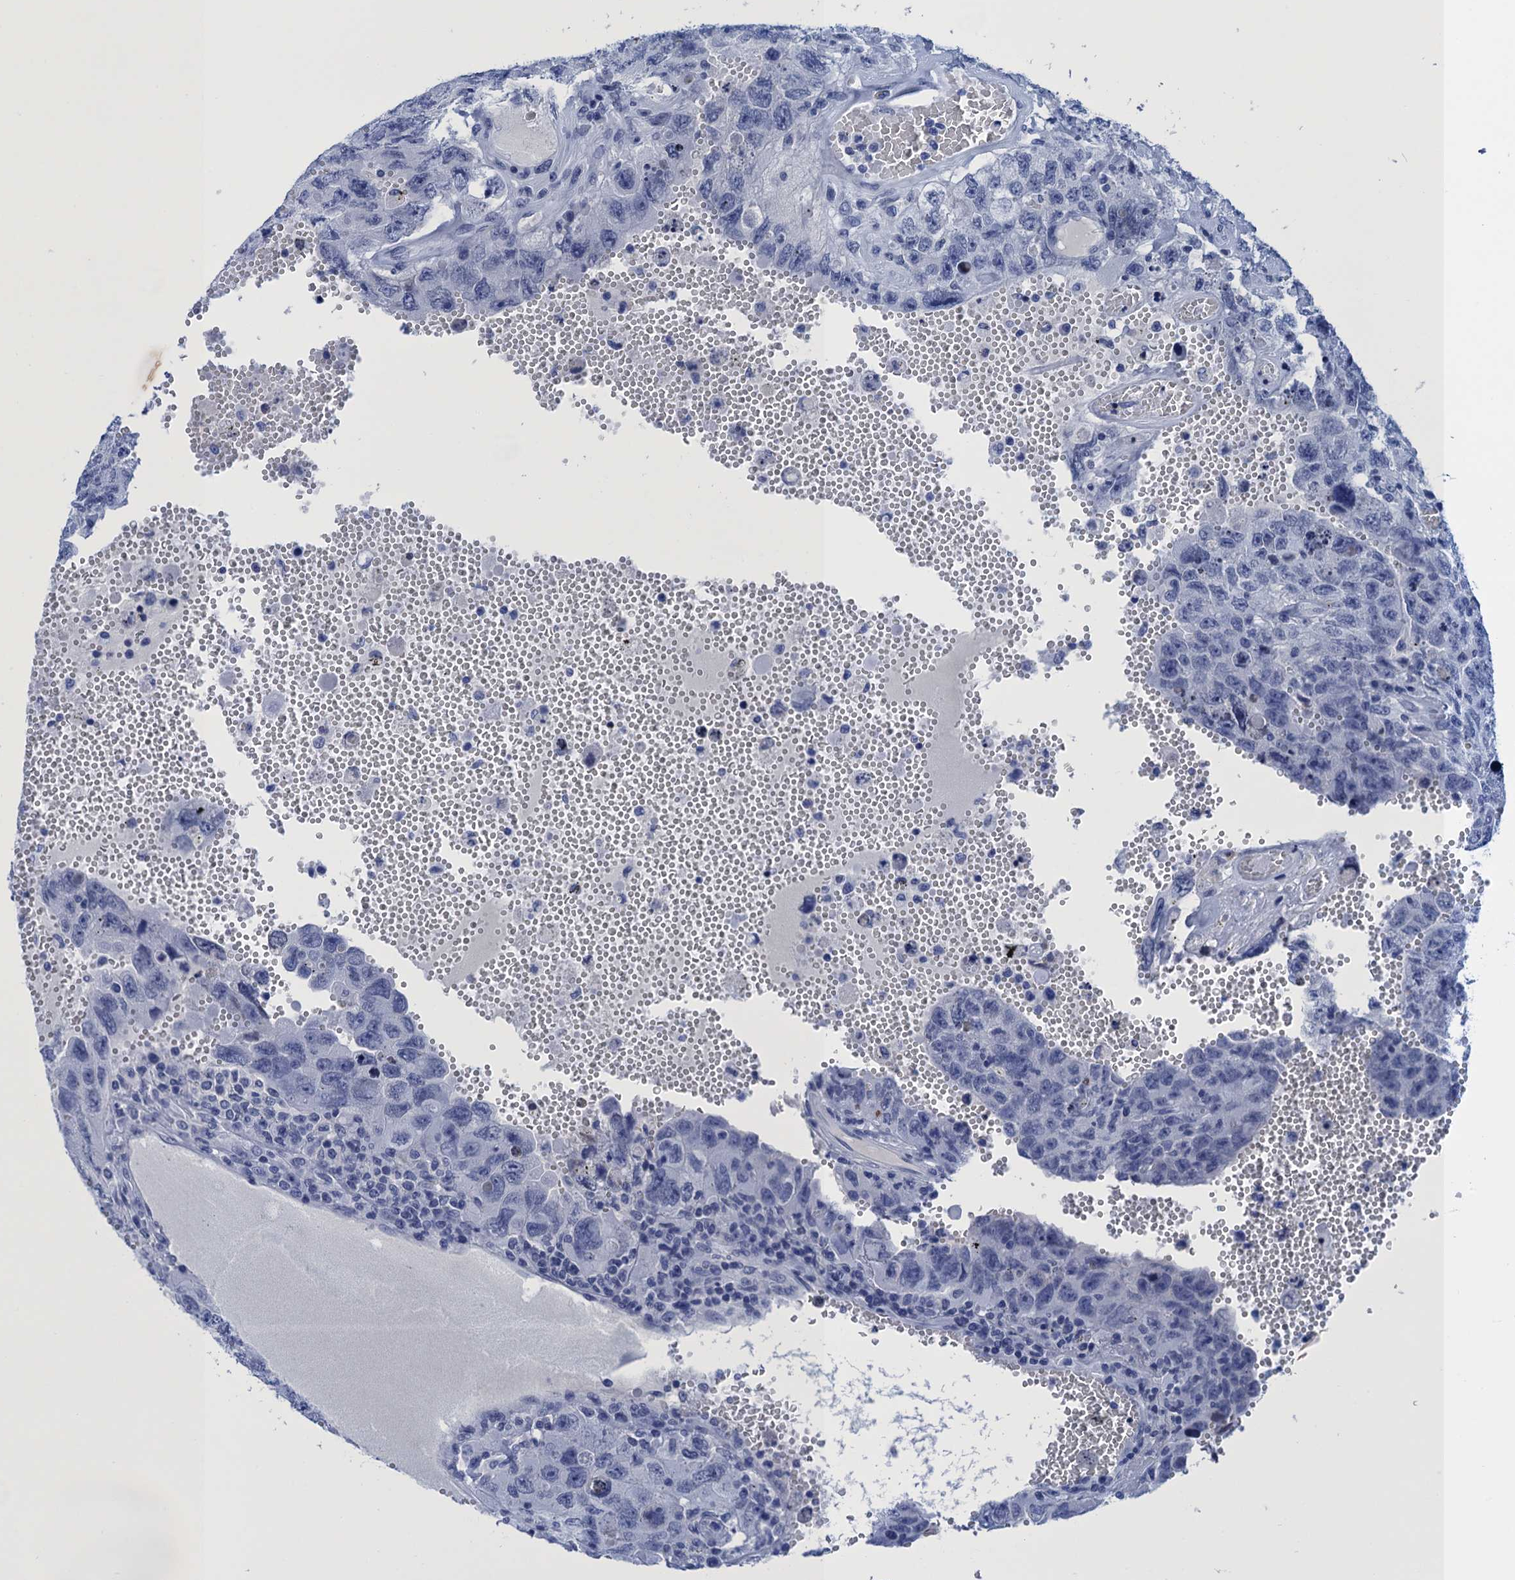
{"staining": {"intensity": "negative", "quantity": "none", "location": "none"}, "tissue": "testis cancer", "cell_type": "Tumor cells", "image_type": "cancer", "snomed": [{"axis": "morphology", "description": "Carcinoma, Embryonal, NOS"}, {"axis": "topography", "description": "Testis"}], "caption": "There is no significant expression in tumor cells of testis cancer (embryonal carcinoma).", "gene": "METTL25", "patient": {"sex": "male", "age": 26}}